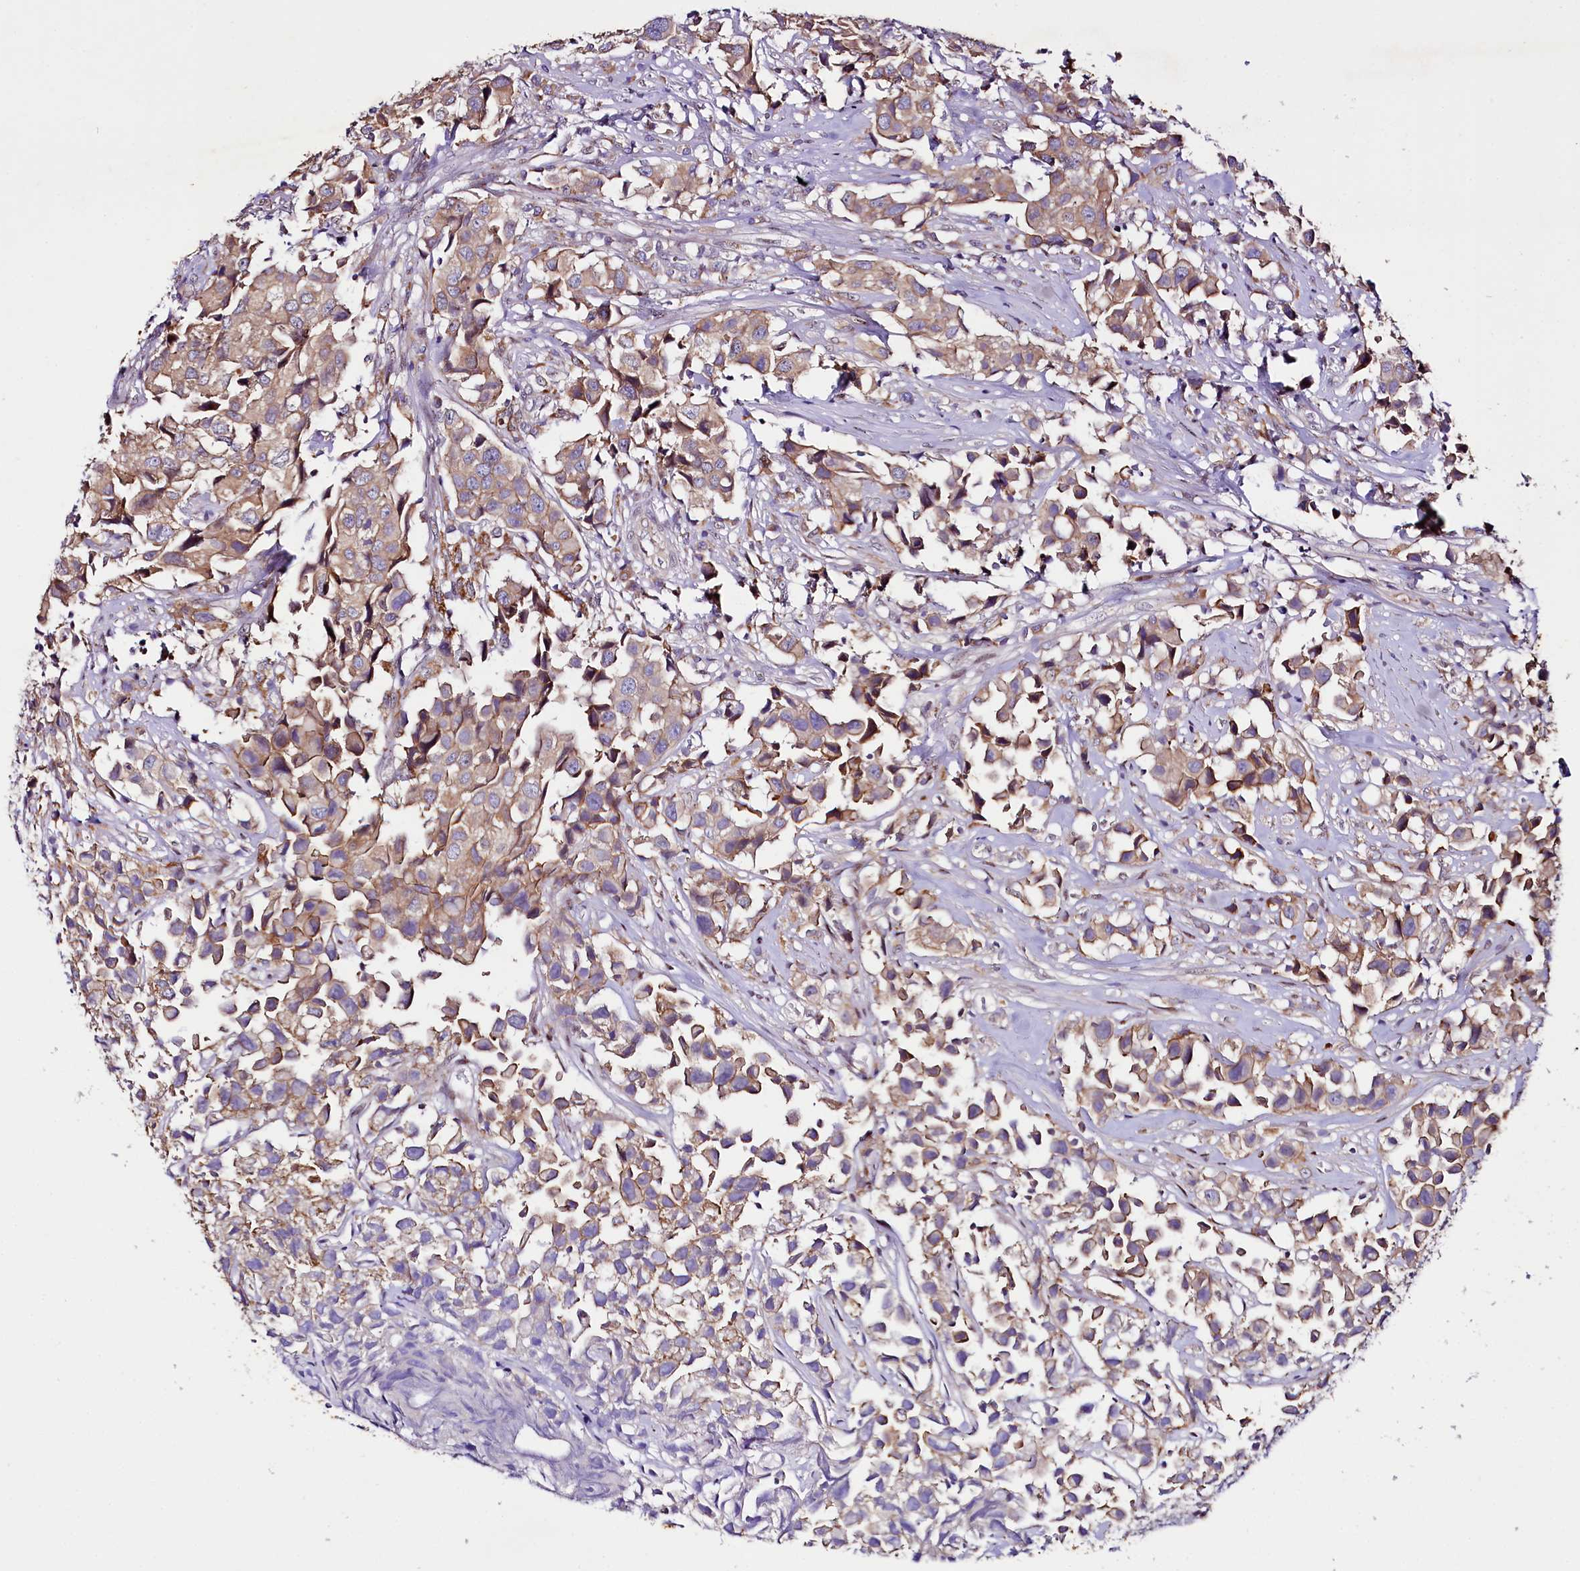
{"staining": {"intensity": "moderate", "quantity": ">75%", "location": "cytoplasmic/membranous"}, "tissue": "urothelial cancer", "cell_type": "Tumor cells", "image_type": "cancer", "snomed": [{"axis": "morphology", "description": "Urothelial carcinoma, High grade"}, {"axis": "topography", "description": "Urinary bladder"}], "caption": "An image of urothelial carcinoma (high-grade) stained for a protein shows moderate cytoplasmic/membranous brown staining in tumor cells. The staining was performed using DAB to visualize the protein expression in brown, while the nuclei were stained in blue with hematoxylin (Magnification: 20x).", "gene": "SACM1L", "patient": {"sex": "female", "age": 75}}